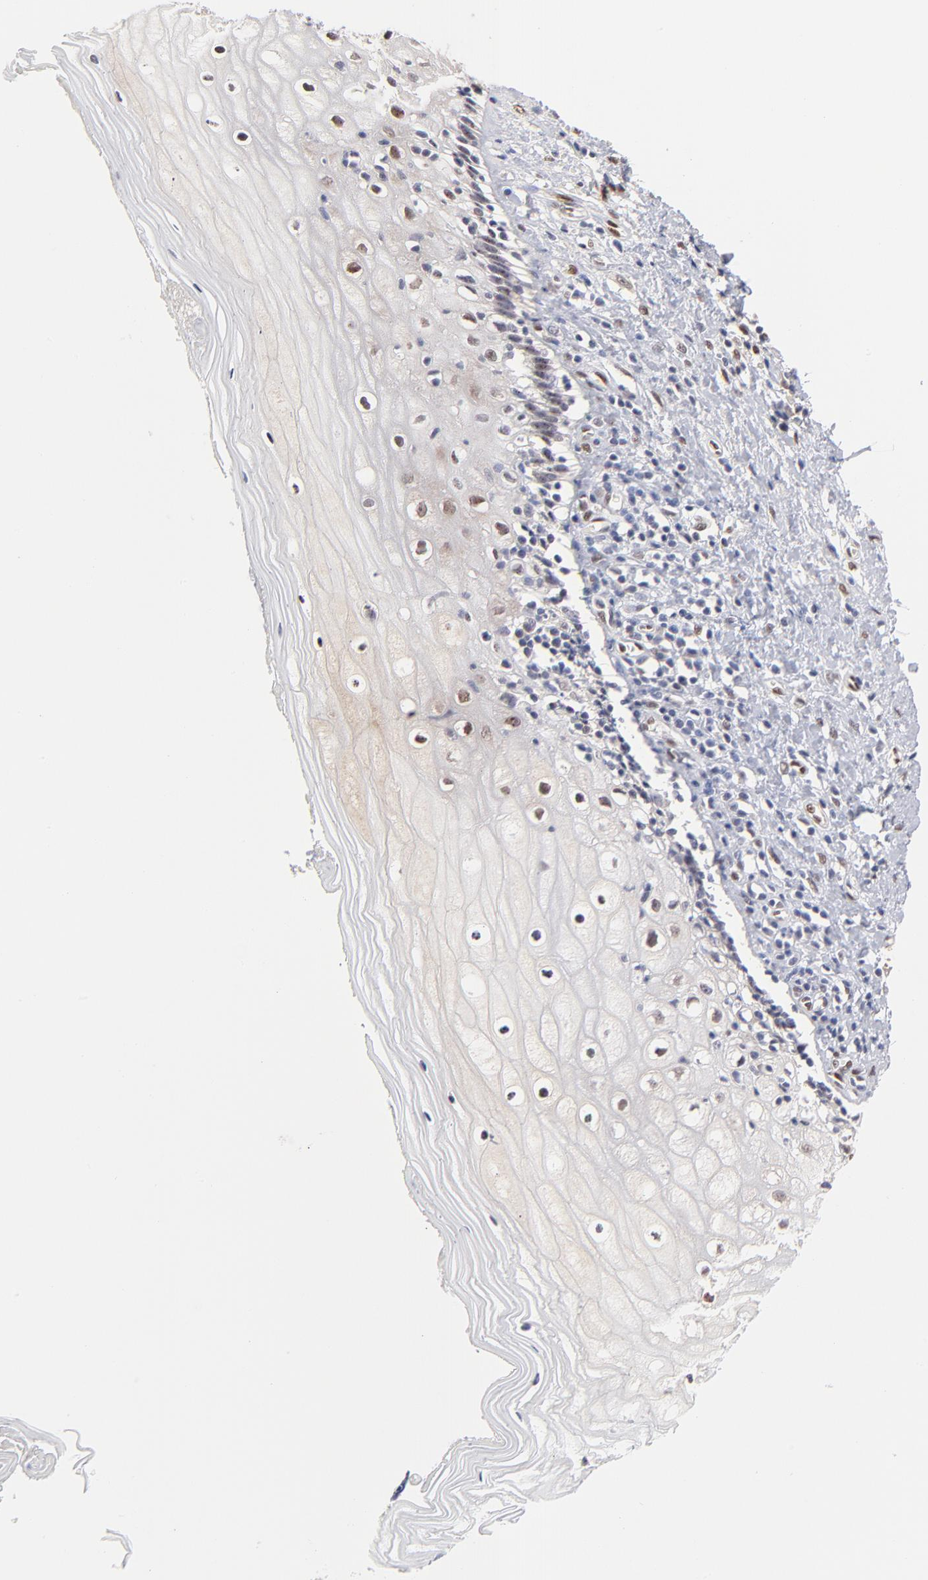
{"staining": {"intensity": "moderate", "quantity": "<25%", "location": "nuclear"}, "tissue": "vagina", "cell_type": "Squamous epithelial cells", "image_type": "normal", "snomed": [{"axis": "morphology", "description": "Normal tissue, NOS"}, {"axis": "topography", "description": "Vagina"}], "caption": "Immunohistochemical staining of normal human vagina displays low levels of moderate nuclear staining in about <25% of squamous epithelial cells. The protein is shown in brown color, while the nuclei are stained blue.", "gene": "STAT3", "patient": {"sex": "female", "age": 46}}